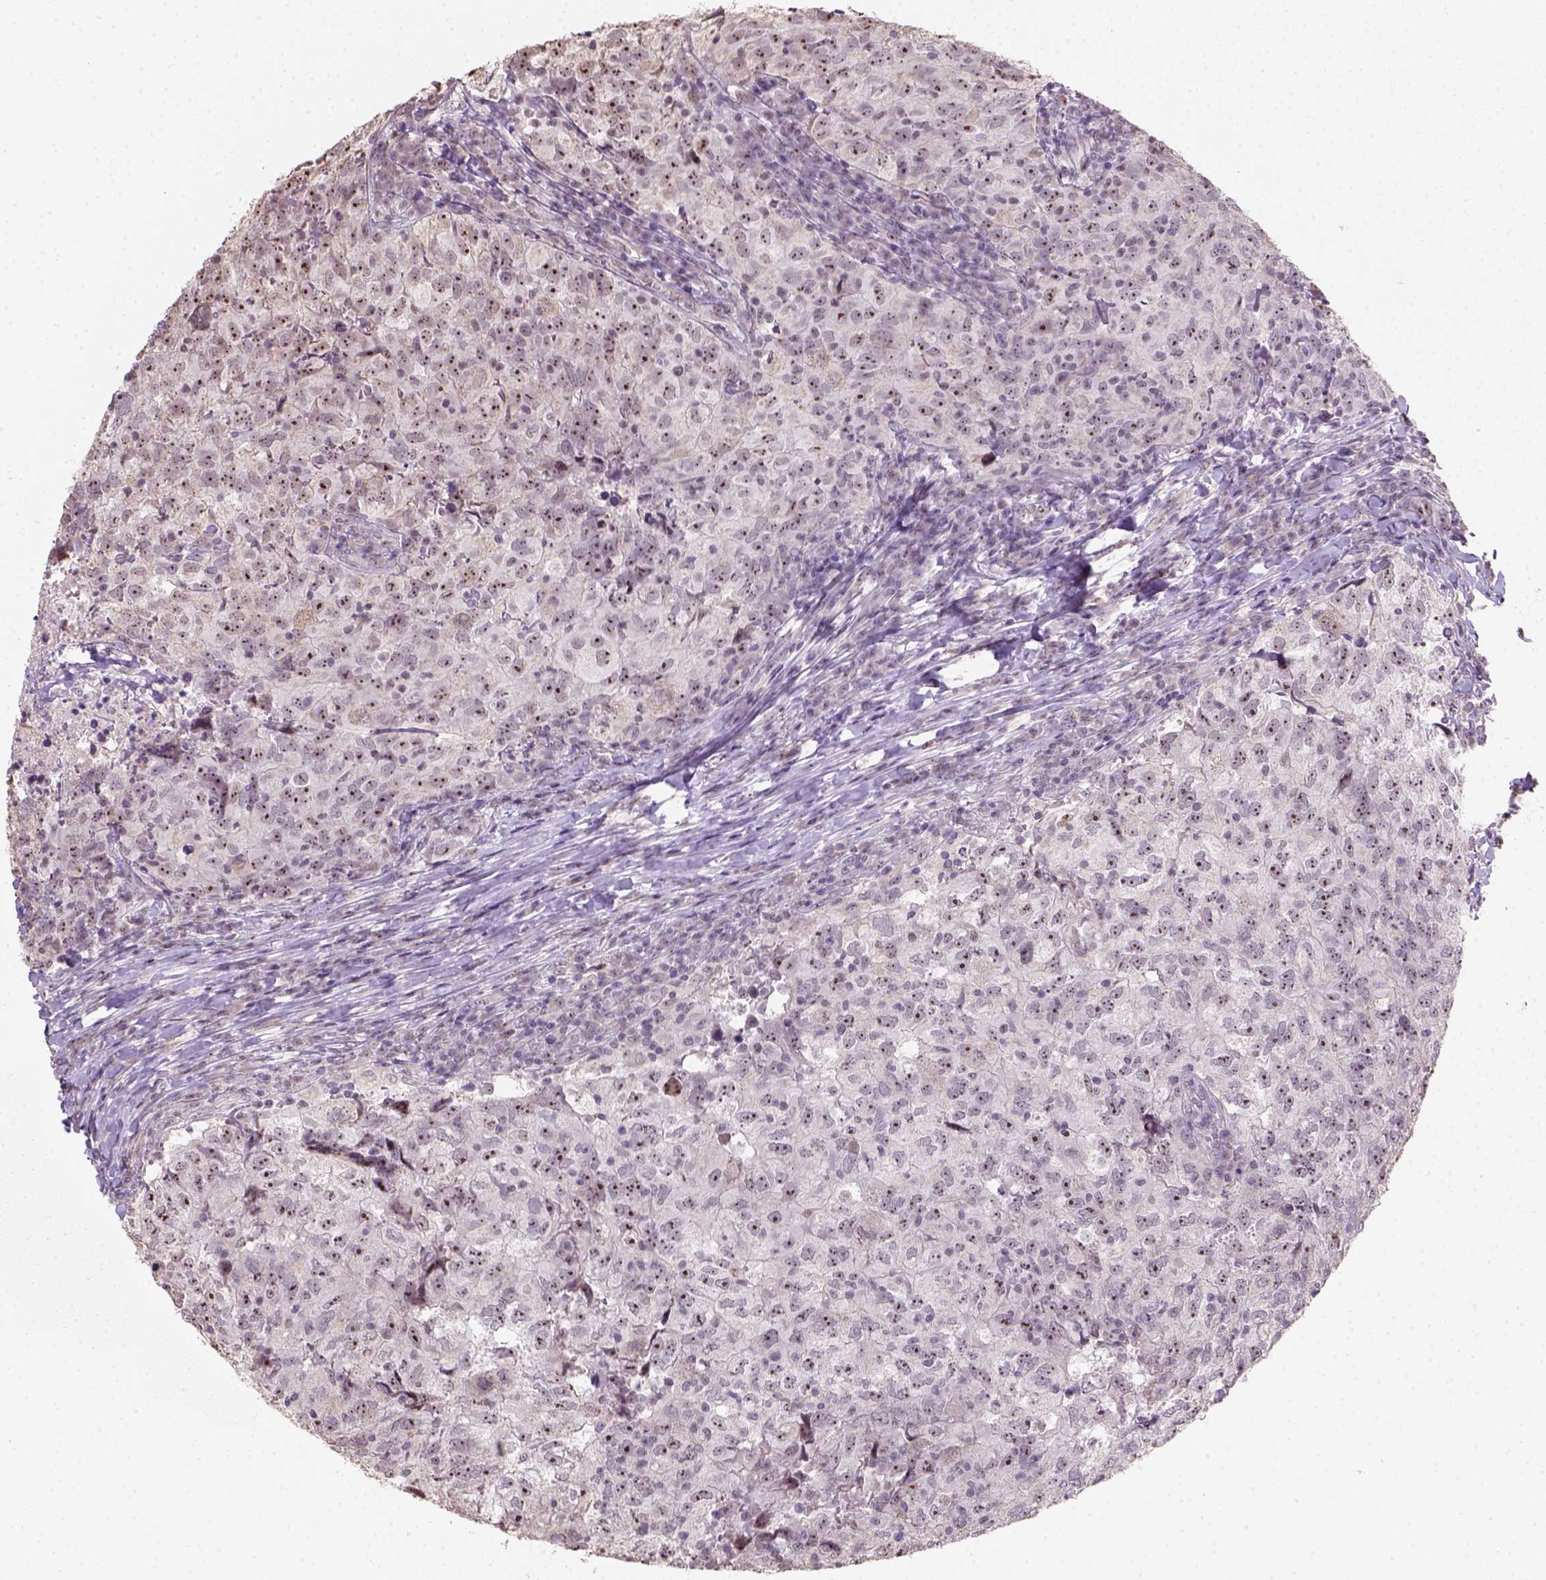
{"staining": {"intensity": "strong", "quantity": ">75%", "location": "nuclear"}, "tissue": "breast cancer", "cell_type": "Tumor cells", "image_type": "cancer", "snomed": [{"axis": "morphology", "description": "Duct carcinoma"}, {"axis": "topography", "description": "Breast"}], "caption": "IHC histopathology image of neoplastic tissue: breast cancer (invasive ductal carcinoma) stained using immunohistochemistry exhibits high levels of strong protein expression localized specifically in the nuclear of tumor cells, appearing as a nuclear brown color.", "gene": "DDX50", "patient": {"sex": "female", "age": 30}}